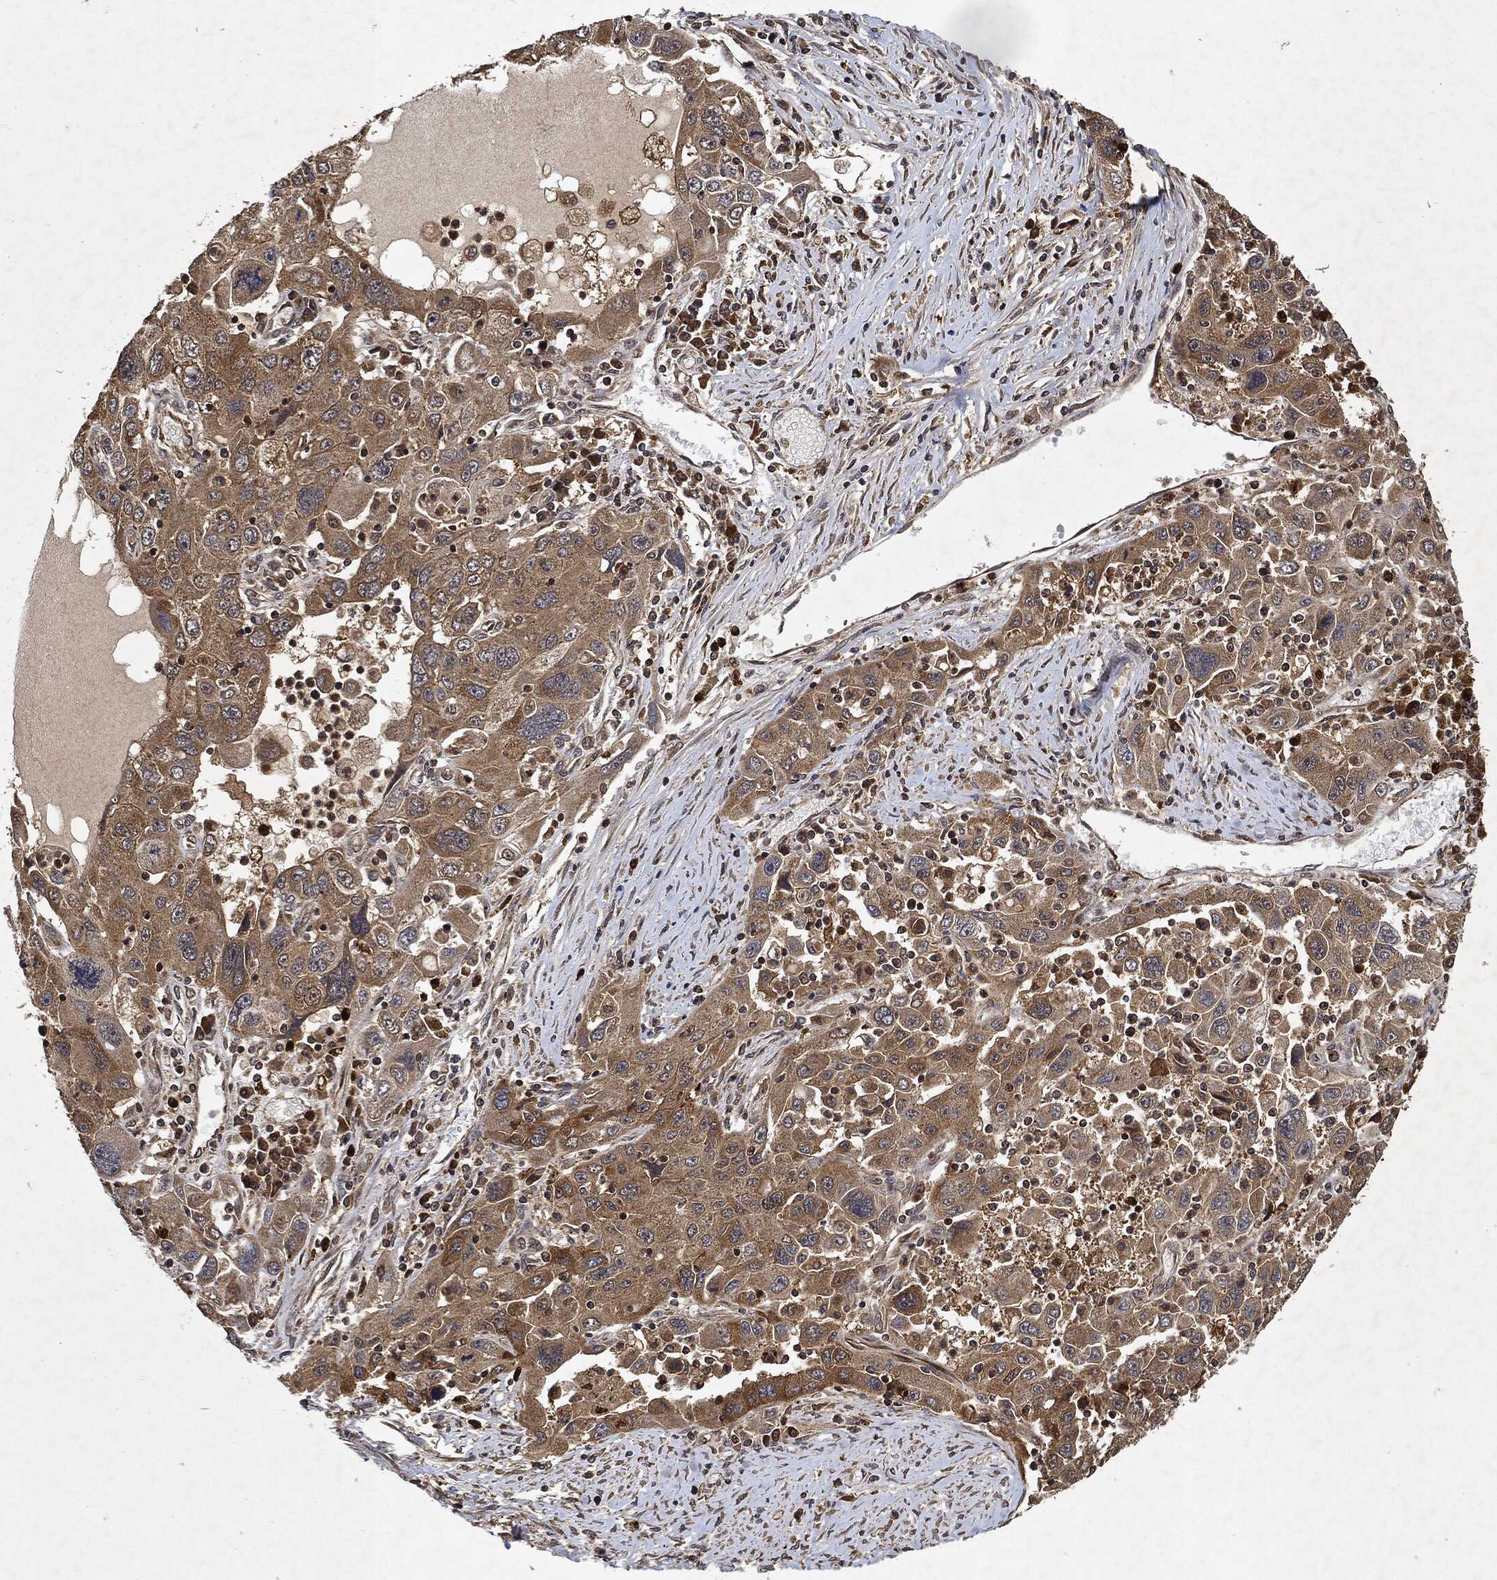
{"staining": {"intensity": "moderate", "quantity": ">75%", "location": "cytoplasmic/membranous"}, "tissue": "stomach cancer", "cell_type": "Tumor cells", "image_type": "cancer", "snomed": [{"axis": "morphology", "description": "Adenocarcinoma, NOS"}, {"axis": "topography", "description": "Stomach"}], "caption": "The photomicrograph shows immunohistochemical staining of stomach cancer. There is moderate cytoplasmic/membranous expression is identified in approximately >75% of tumor cells. (IHC, brightfield microscopy, high magnification).", "gene": "ZNF226", "patient": {"sex": "male", "age": 56}}